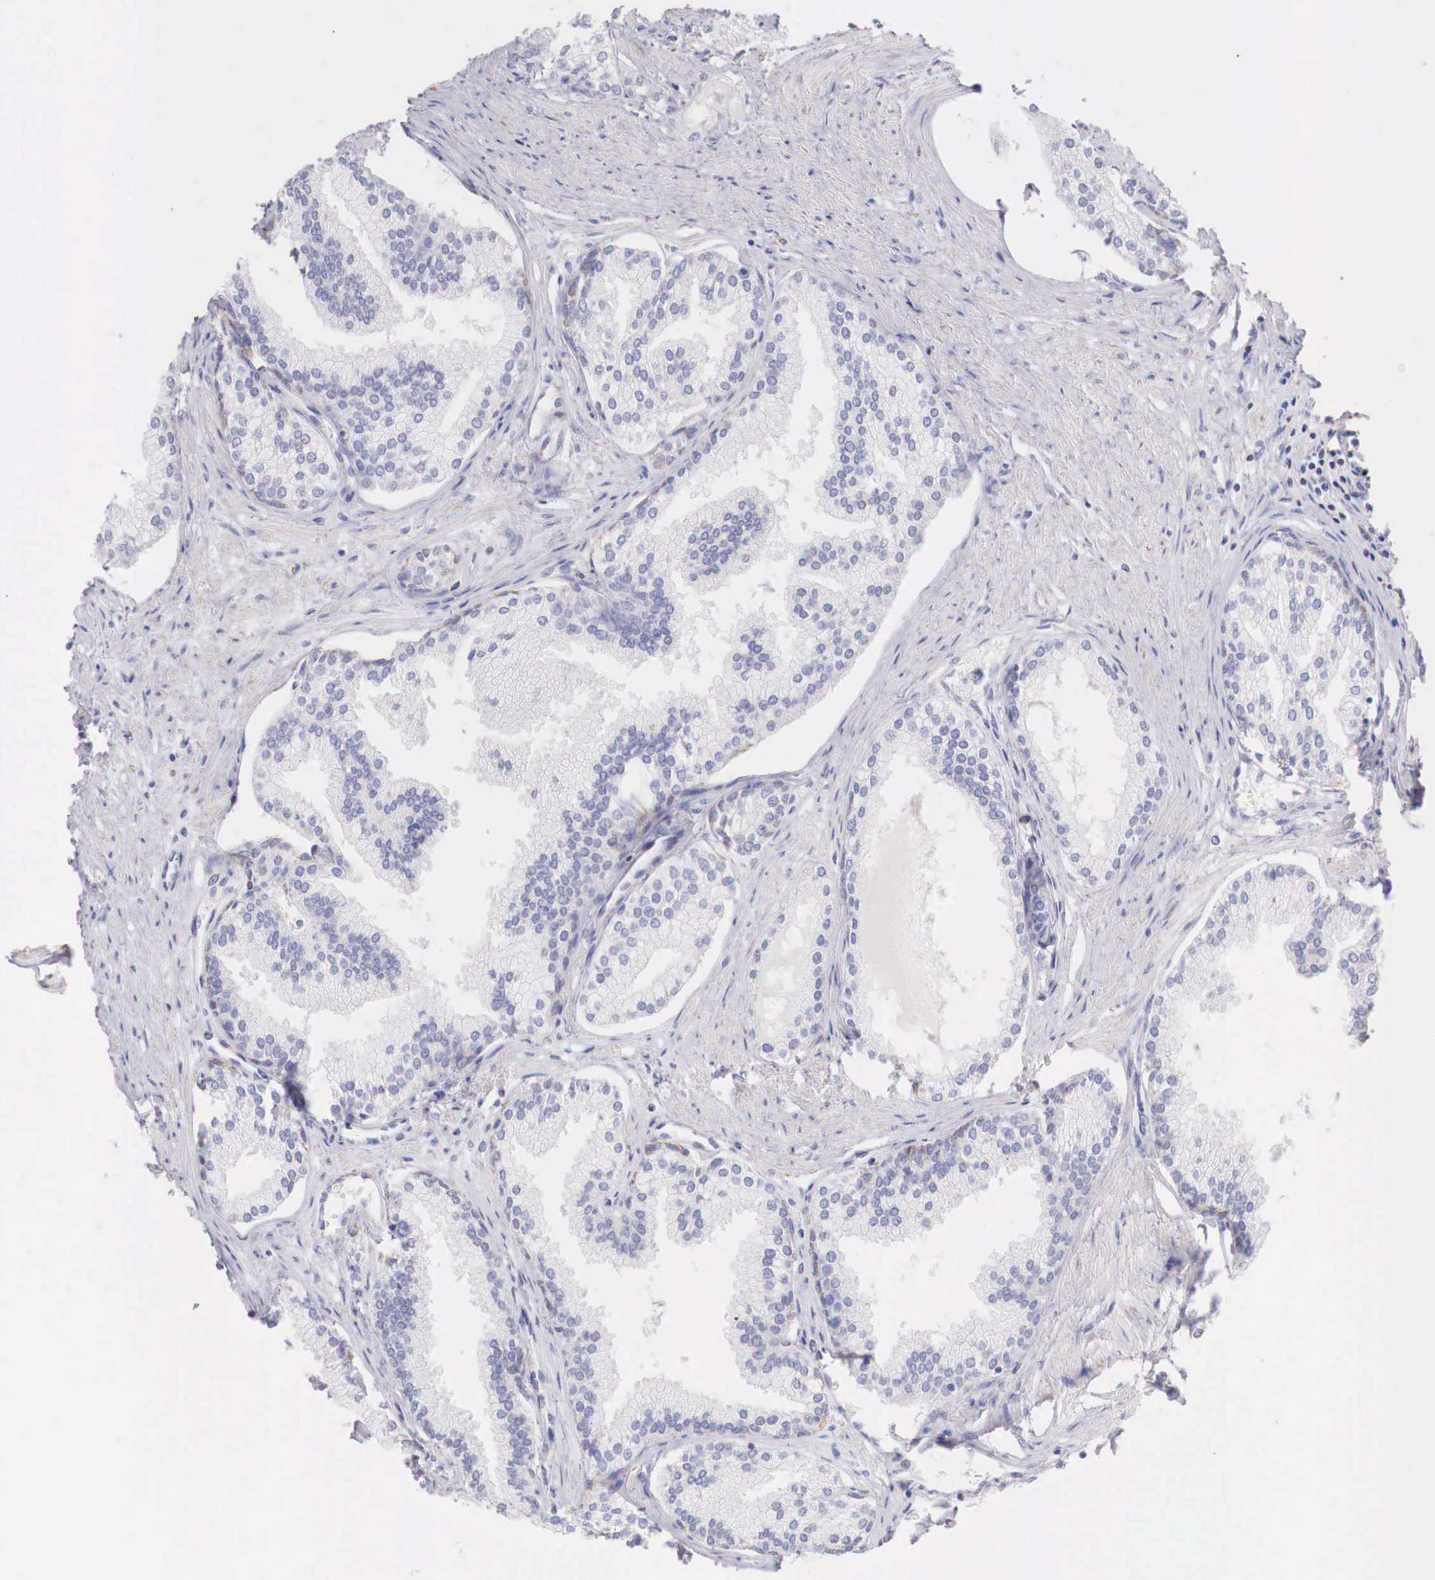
{"staining": {"intensity": "moderate", "quantity": "<25%", "location": "cytoplasmic/membranous"}, "tissue": "prostate", "cell_type": "Glandular cells", "image_type": "normal", "snomed": [{"axis": "morphology", "description": "Normal tissue, NOS"}, {"axis": "topography", "description": "Prostate"}], "caption": "Immunohistochemistry micrograph of unremarkable prostate: human prostate stained using IHC demonstrates low levels of moderate protein expression localized specifically in the cytoplasmic/membranous of glandular cells, appearing as a cytoplasmic/membranous brown color.", "gene": "IDH3G", "patient": {"sex": "male", "age": 68}}